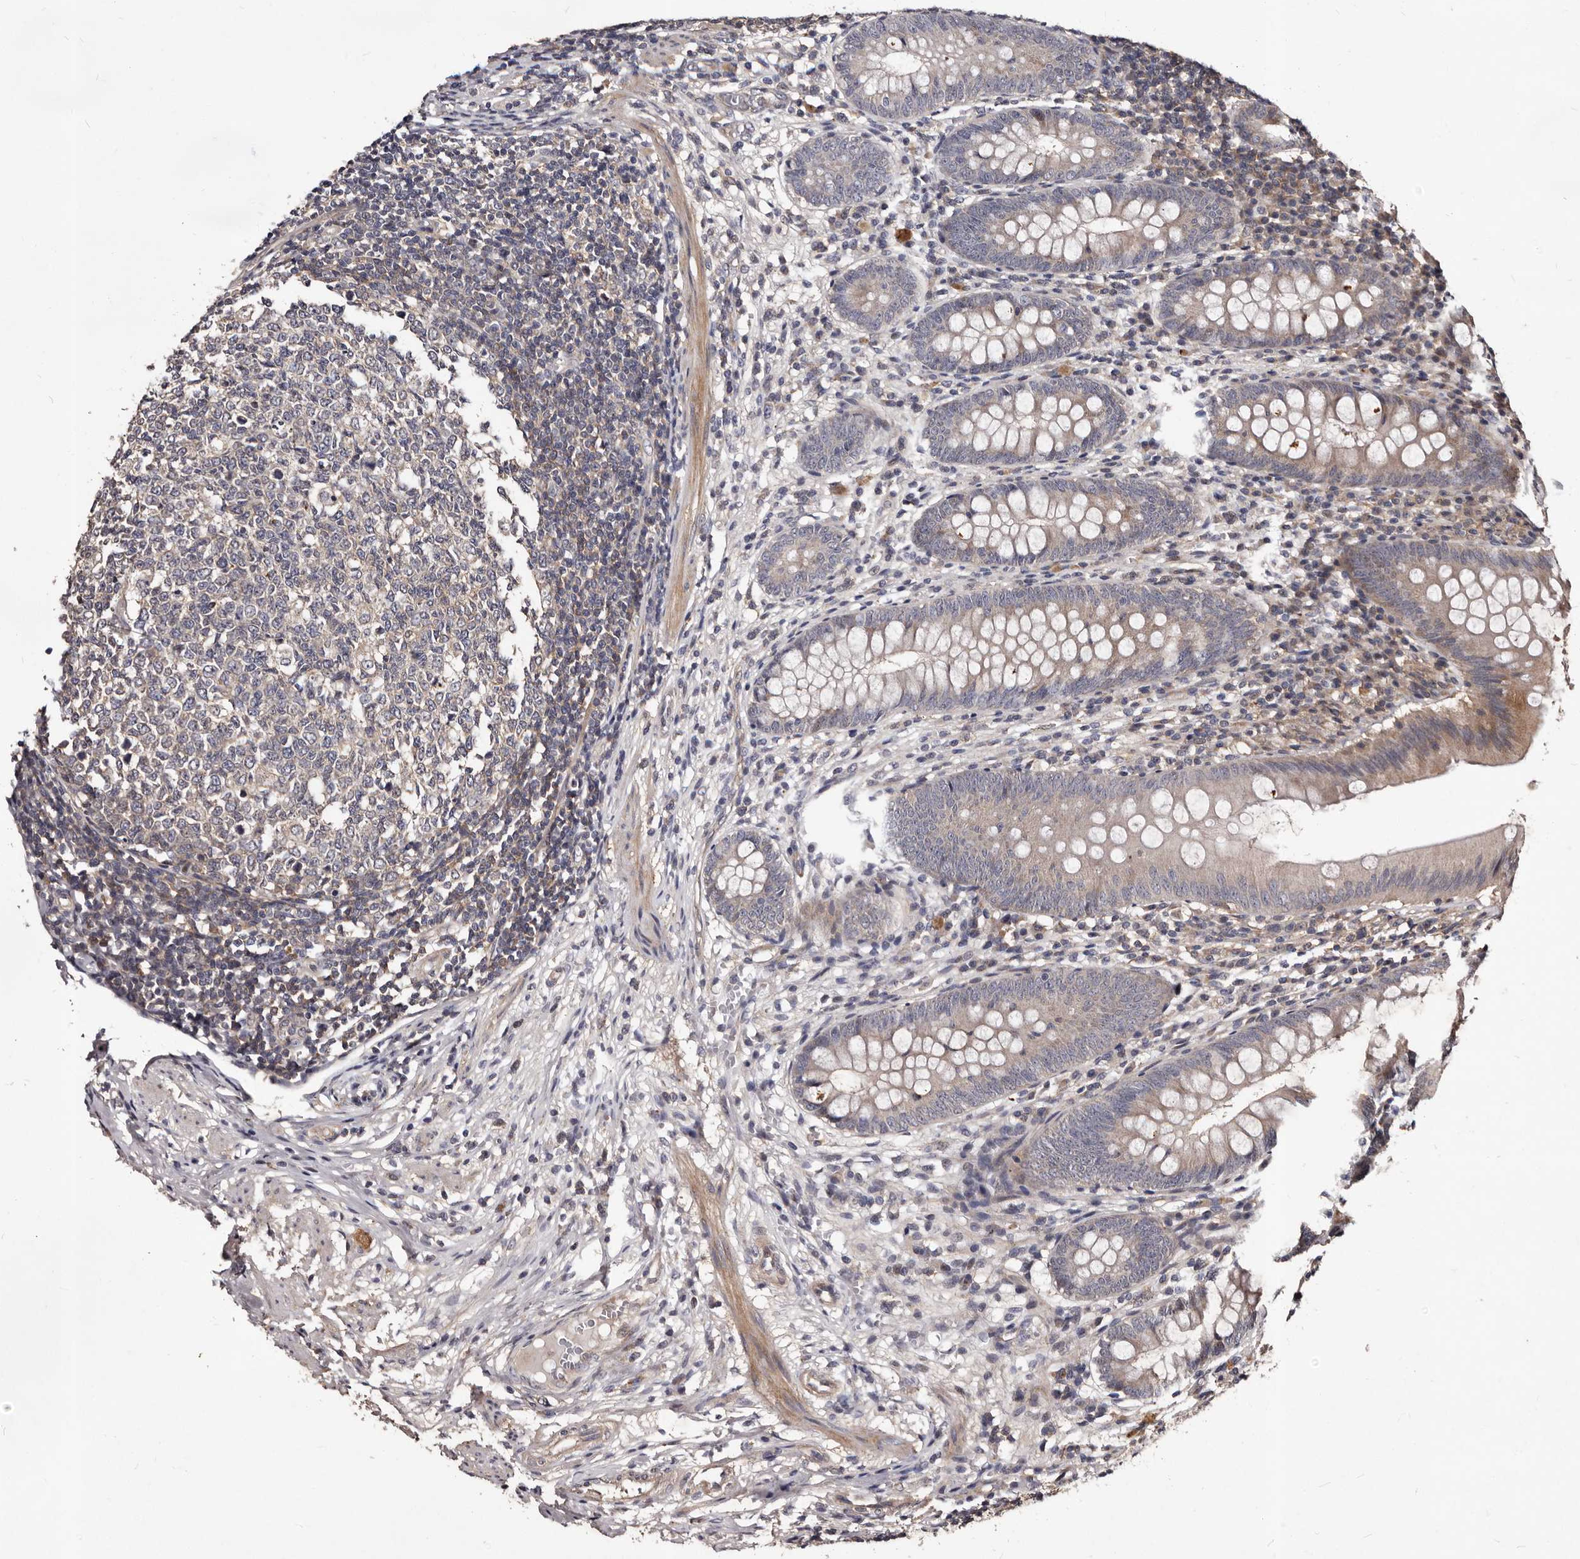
{"staining": {"intensity": "weak", "quantity": "<25%", "location": "cytoplasmic/membranous"}, "tissue": "appendix", "cell_type": "Glandular cells", "image_type": "normal", "snomed": [{"axis": "morphology", "description": "Normal tissue, NOS"}, {"axis": "topography", "description": "Appendix"}], "caption": "This photomicrograph is of benign appendix stained with immunohistochemistry to label a protein in brown with the nuclei are counter-stained blue. There is no positivity in glandular cells. The staining was performed using DAB to visualize the protein expression in brown, while the nuclei were stained in blue with hematoxylin (Magnification: 20x).", "gene": "MKRN3", "patient": {"sex": "male", "age": 56}}